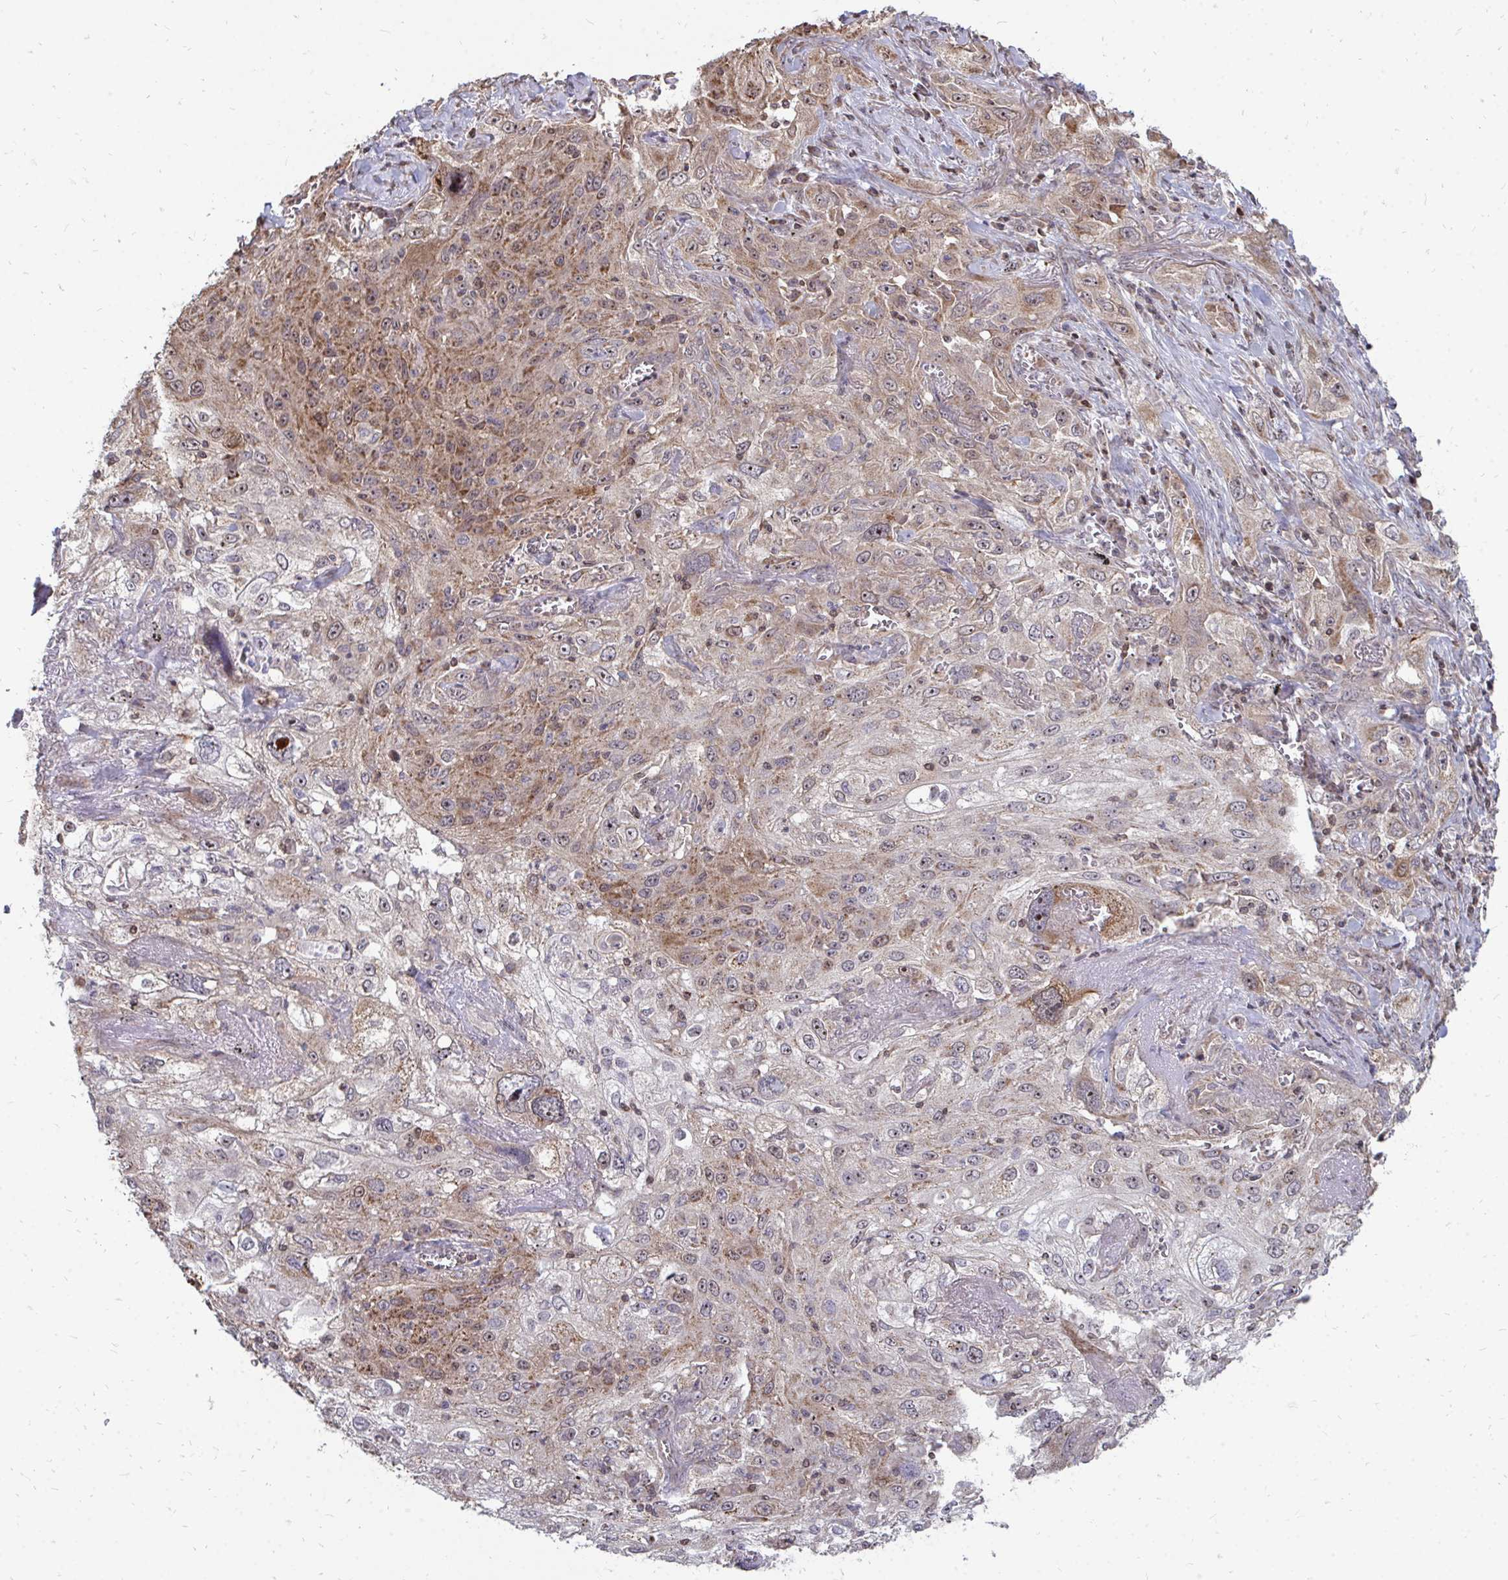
{"staining": {"intensity": "moderate", "quantity": "25%-75%", "location": "cytoplasmic/membranous"}, "tissue": "lung cancer", "cell_type": "Tumor cells", "image_type": "cancer", "snomed": [{"axis": "morphology", "description": "Squamous cell carcinoma, NOS"}, {"axis": "topography", "description": "Lung"}], "caption": "IHC of human lung squamous cell carcinoma shows medium levels of moderate cytoplasmic/membranous expression in approximately 25%-75% of tumor cells.", "gene": "DNAJA2", "patient": {"sex": "female", "age": 69}}